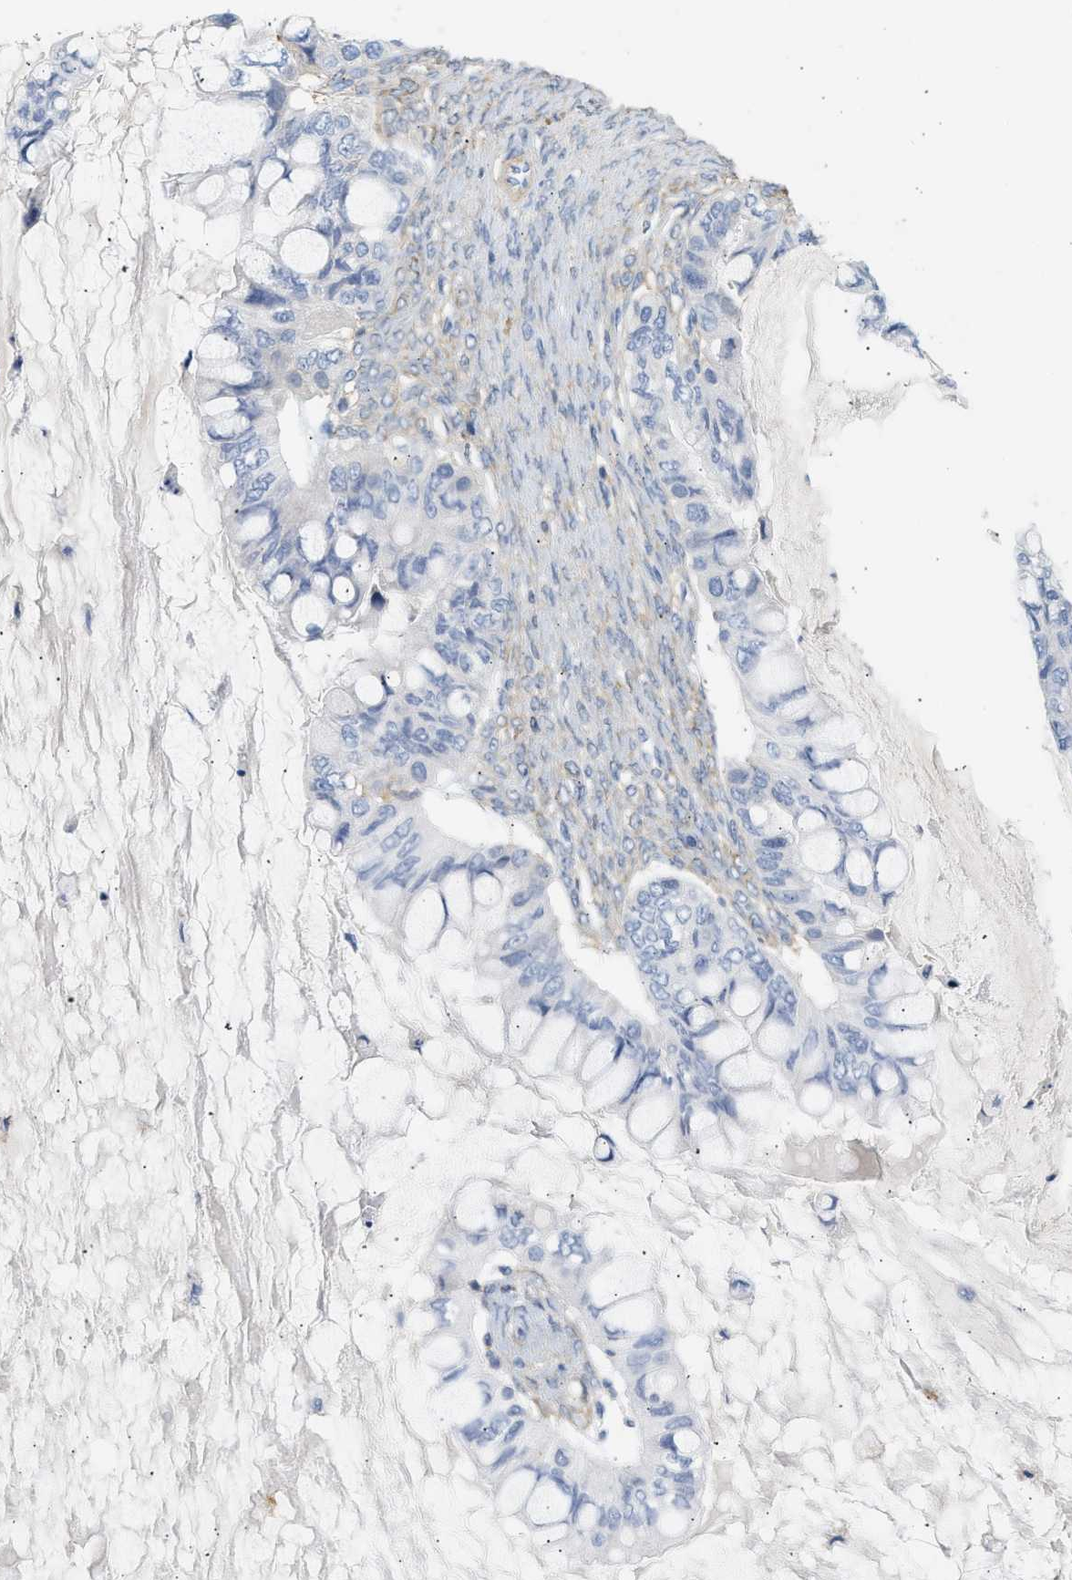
{"staining": {"intensity": "negative", "quantity": "none", "location": "none"}, "tissue": "ovarian cancer", "cell_type": "Tumor cells", "image_type": "cancer", "snomed": [{"axis": "morphology", "description": "Cystadenocarcinoma, mucinous, NOS"}, {"axis": "topography", "description": "Ovary"}], "caption": "Tumor cells show no significant staining in ovarian cancer.", "gene": "BVES", "patient": {"sex": "female", "age": 80}}